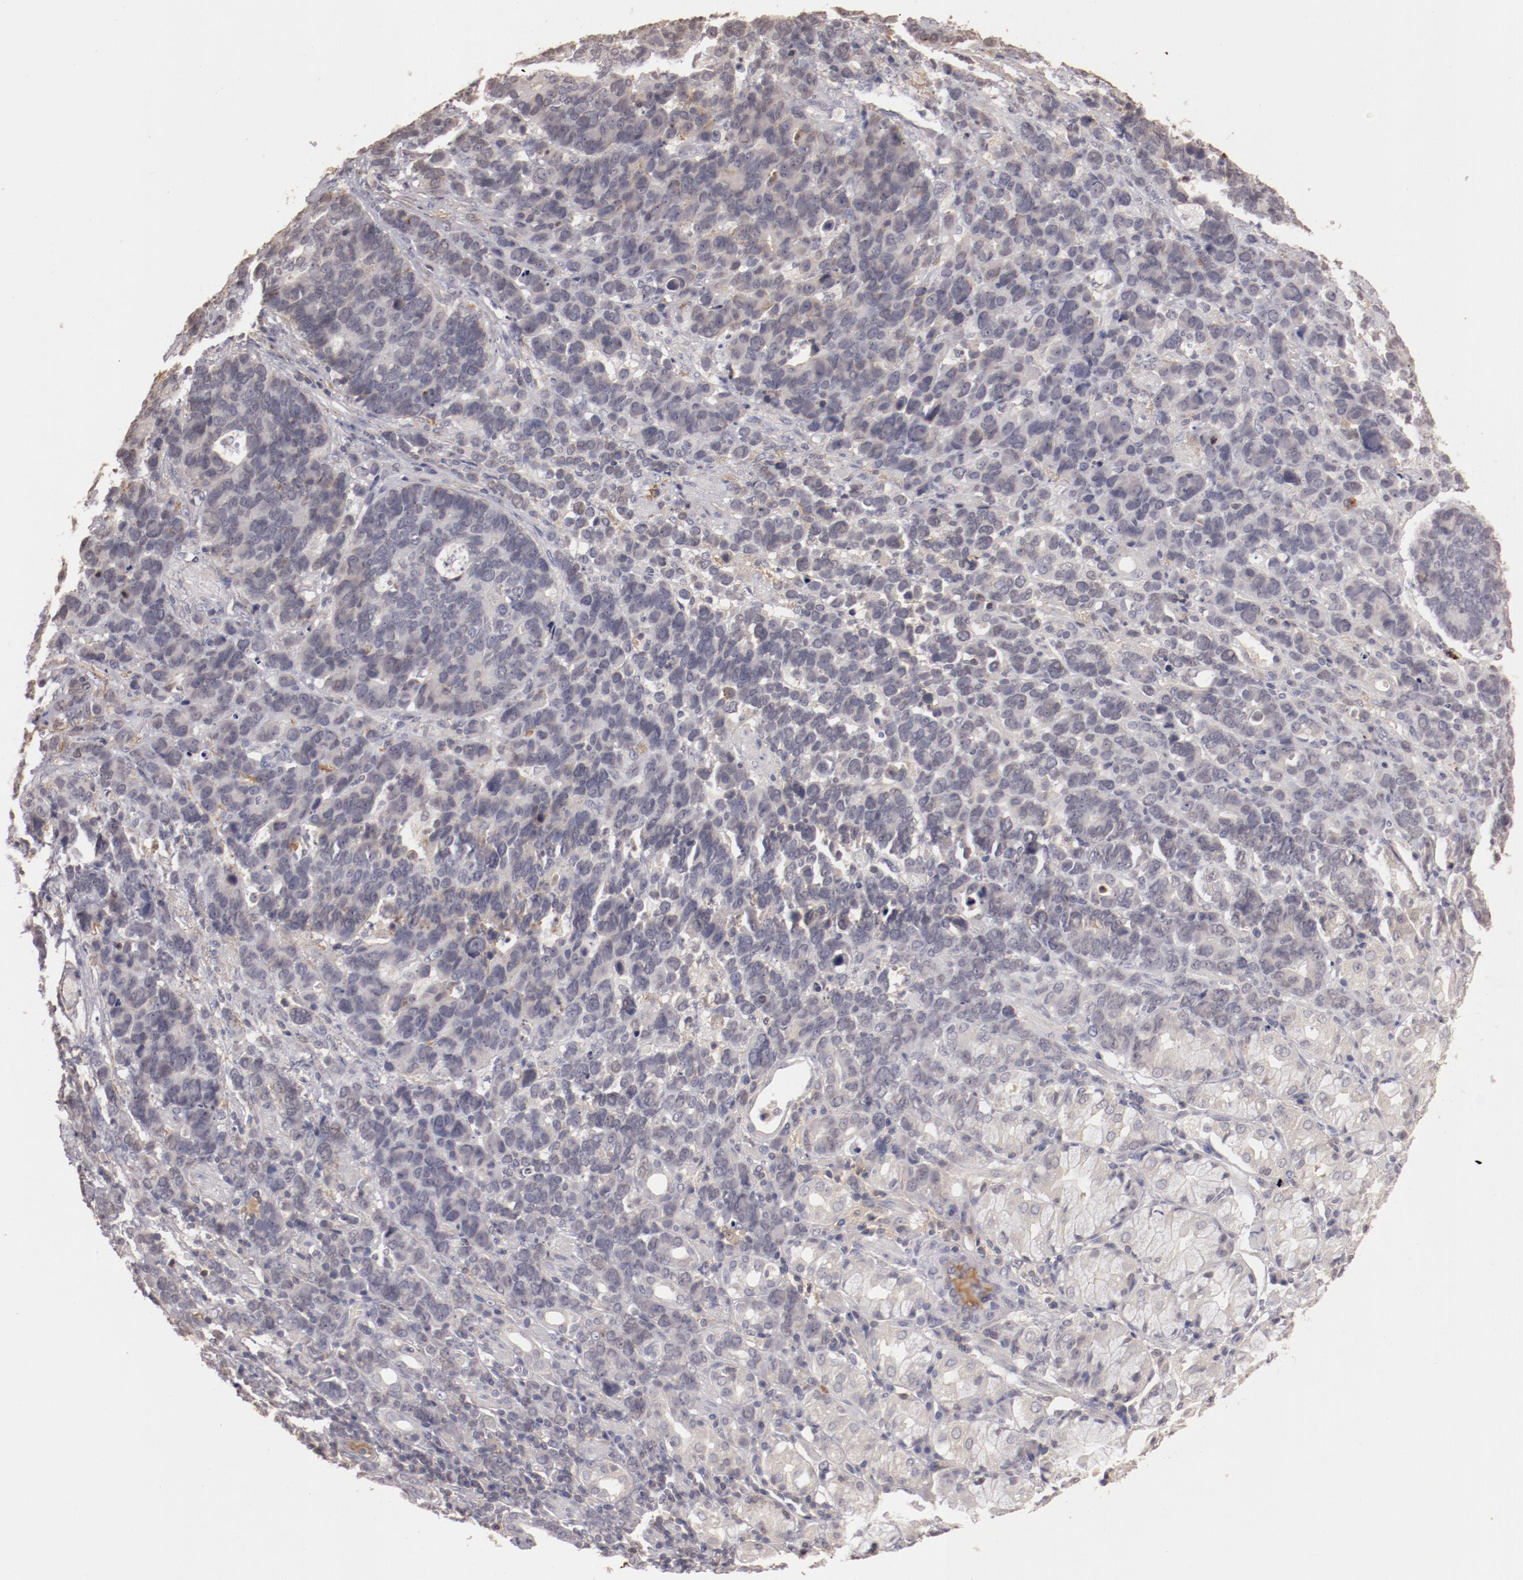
{"staining": {"intensity": "weak", "quantity": "<25%", "location": "cytoplasmic/membranous"}, "tissue": "stomach cancer", "cell_type": "Tumor cells", "image_type": "cancer", "snomed": [{"axis": "morphology", "description": "Adenocarcinoma, NOS"}, {"axis": "topography", "description": "Stomach, upper"}], "caption": "Stomach adenocarcinoma was stained to show a protein in brown. There is no significant positivity in tumor cells.", "gene": "MBL2", "patient": {"sex": "male", "age": 71}}